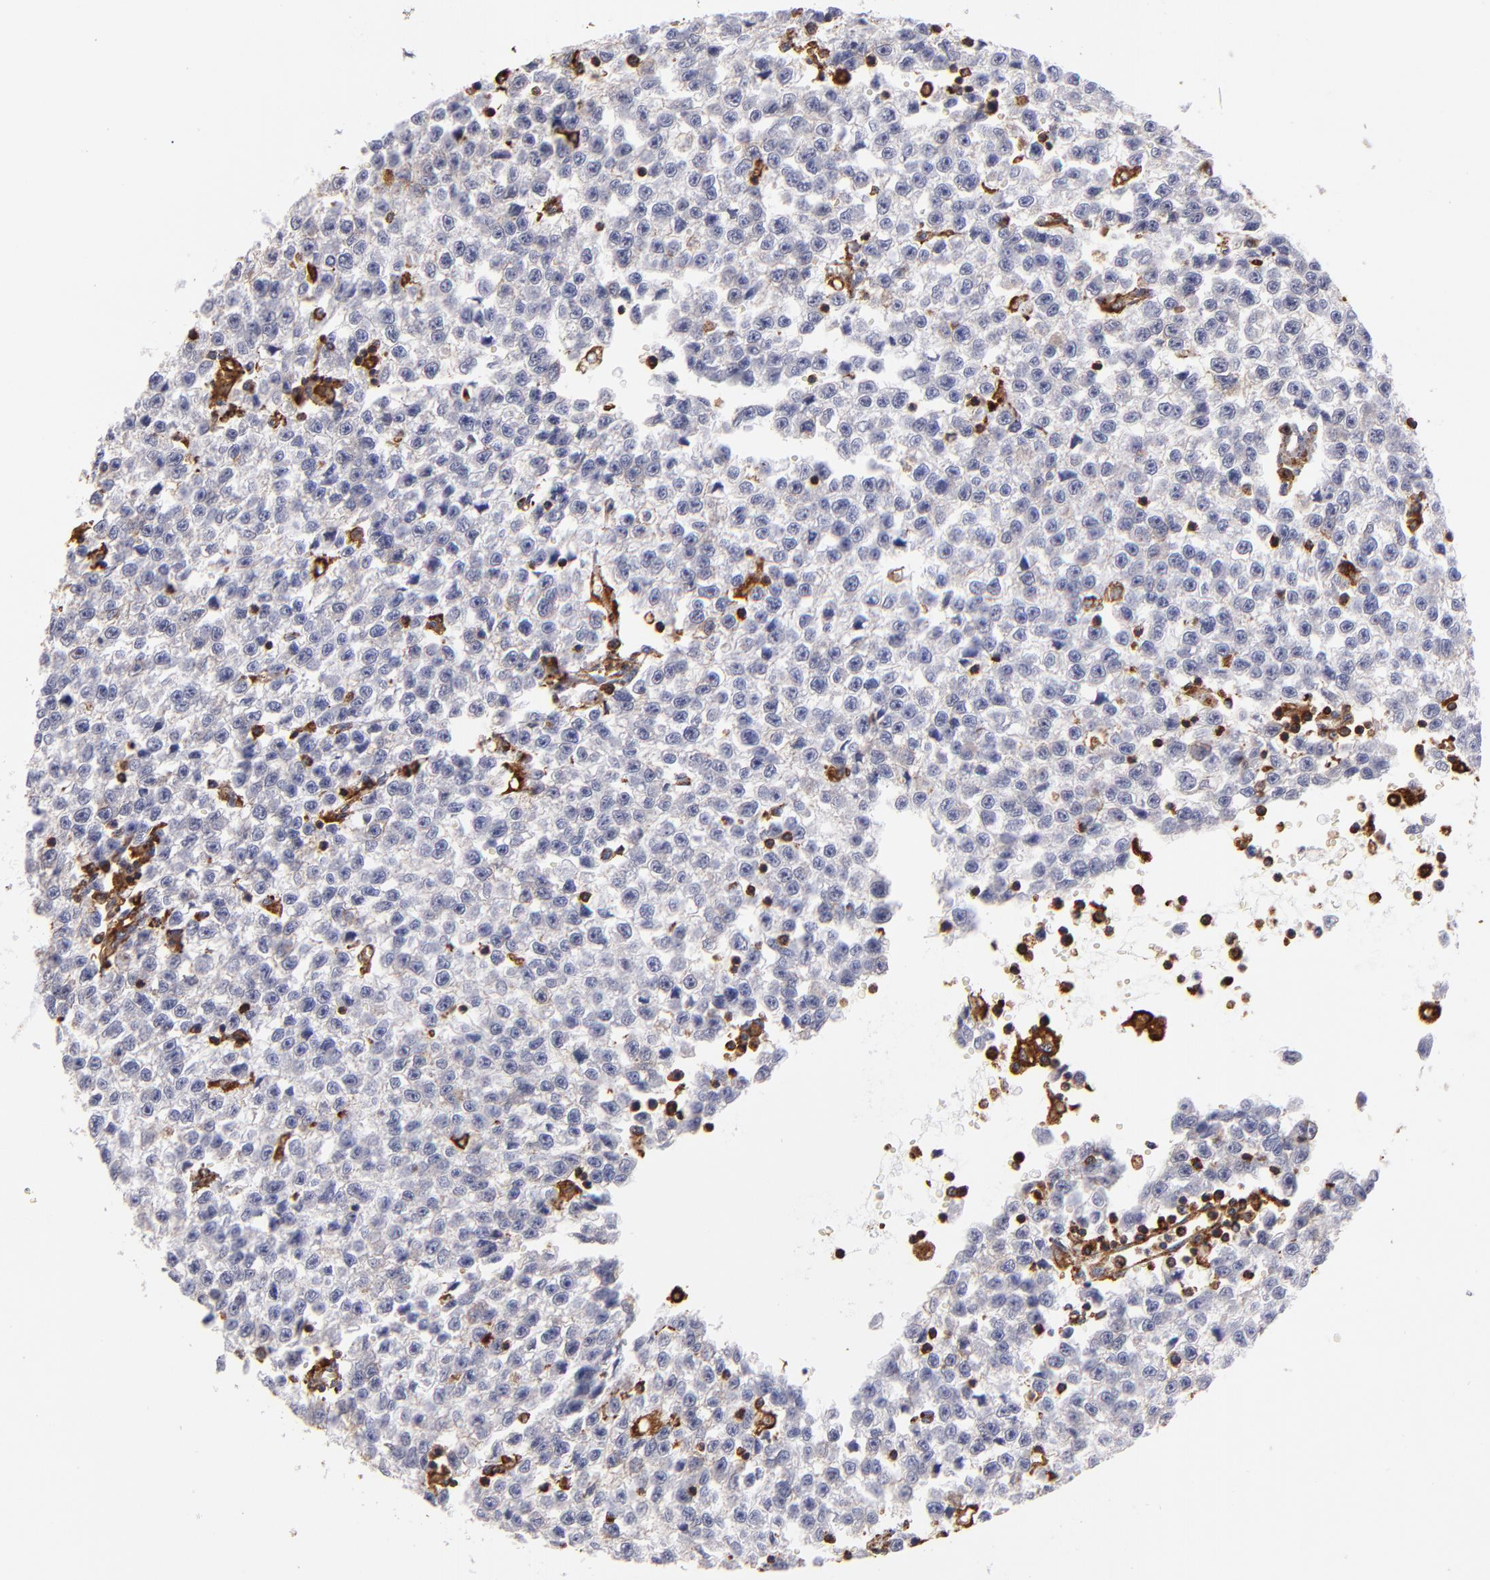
{"staining": {"intensity": "negative", "quantity": "none", "location": "none"}, "tissue": "testis cancer", "cell_type": "Tumor cells", "image_type": "cancer", "snomed": [{"axis": "morphology", "description": "Seminoma, NOS"}, {"axis": "topography", "description": "Testis"}], "caption": "Tumor cells show no significant positivity in testis cancer (seminoma). Nuclei are stained in blue.", "gene": "MVP", "patient": {"sex": "male", "age": 35}}